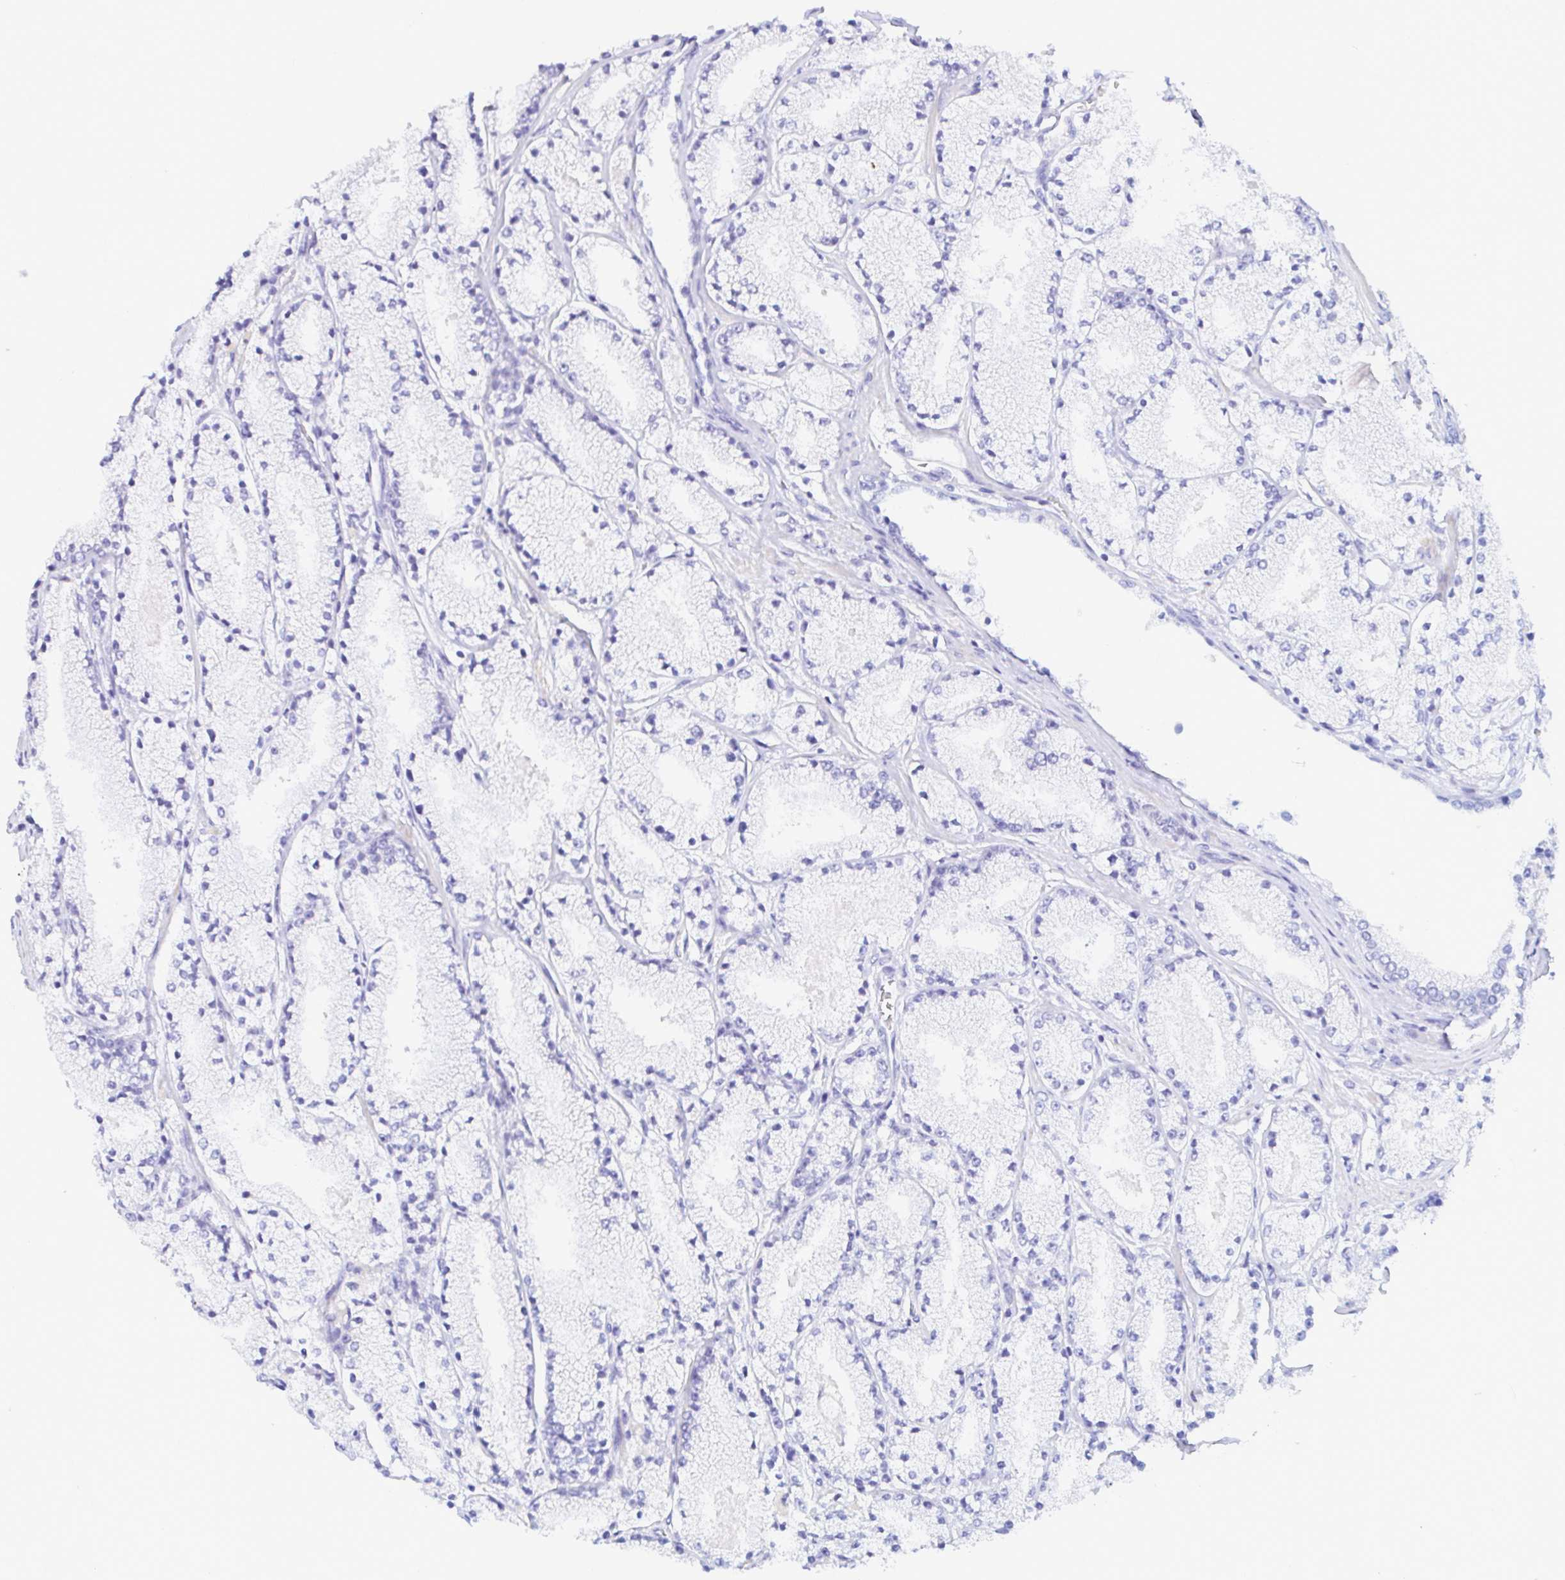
{"staining": {"intensity": "negative", "quantity": "none", "location": "none"}, "tissue": "prostate cancer", "cell_type": "Tumor cells", "image_type": "cancer", "snomed": [{"axis": "morphology", "description": "Adenocarcinoma, High grade"}, {"axis": "topography", "description": "Prostate"}], "caption": "The photomicrograph exhibits no staining of tumor cells in high-grade adenocarcinoma (prostate).", "gene": "NBPF3", "patient": {"sex": "male", "age": 63}}